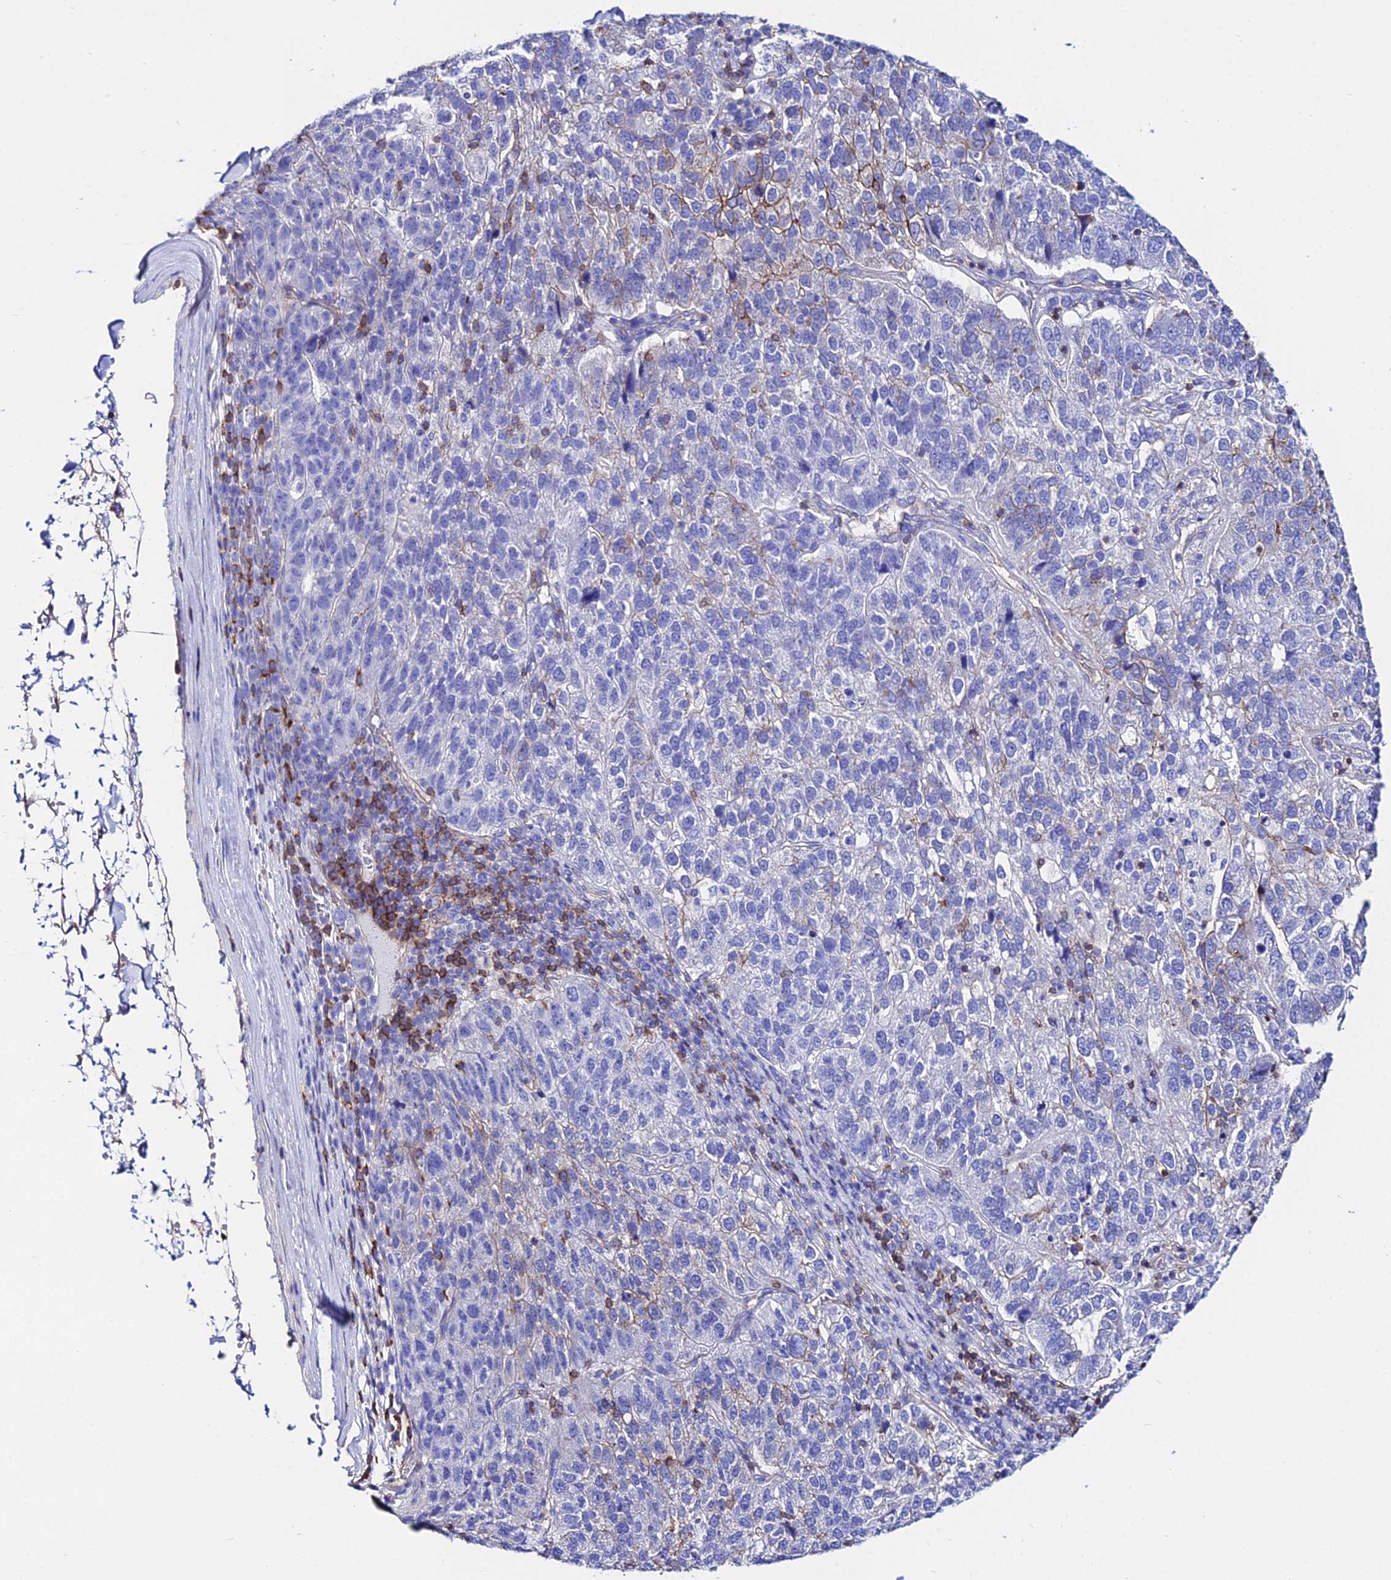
{"staining": {"intensity": "weak", "quantity": "<25%", "location": "cytoplasmic/membranous"}, "tissue": "pancreatic cancer", "cell_type": "Tumor cells", "image_type": "cancer", "snomed": [{"axis": "morphology", "description": "Adenocarcinoma, NOS"}, {"axis": "topography", "description": "Pancreas"}], "caption": "Tumor cells are negative for protein expression in human pancreatic cancer. Nuclei are stained in blue.", "gene": "S100A16", "patient": {"sex": "female", "age": 61}}